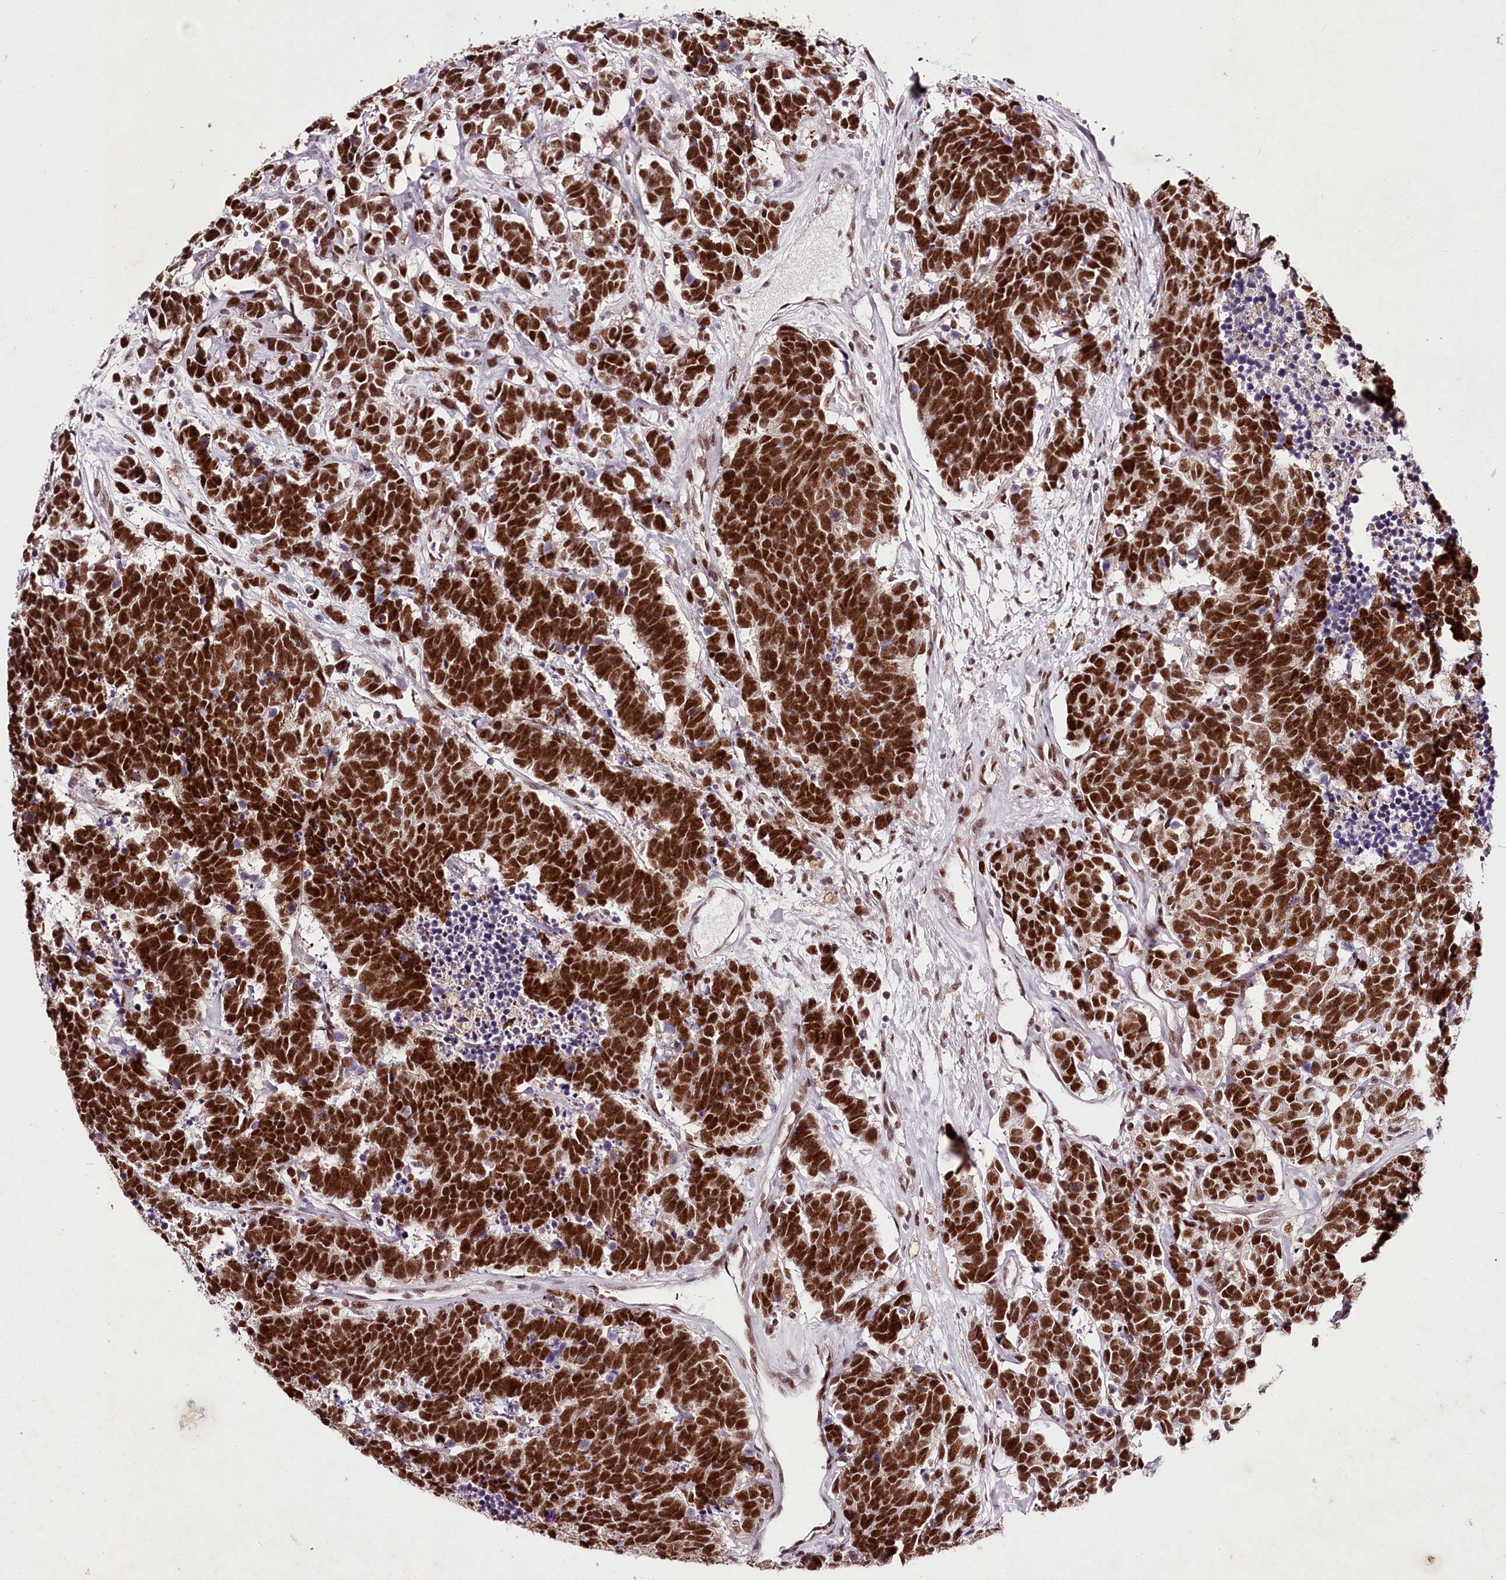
{"staining": {"intensity": "strong", "quantity": ">75%", "location": "nuclear"}, "tissue": "carcinoid", "cell_type": "Tumor cells", "image_type": "cancer", "snomed": [{"axis": "morphology", "description": "Carcinoma, NOS"}, {"axis": "morphology", "description": "Carcinoid, malignant, NOS"}, {"axis": "topography", "description": "Urinary bladder"}], "caption": "Immunohistochemical staining of carcinoma shows strong nuclear protein staining in approximately >75% of tumor cells.", "gene": "PSPC1", "patient": {"sex": "male", "age": 57}}